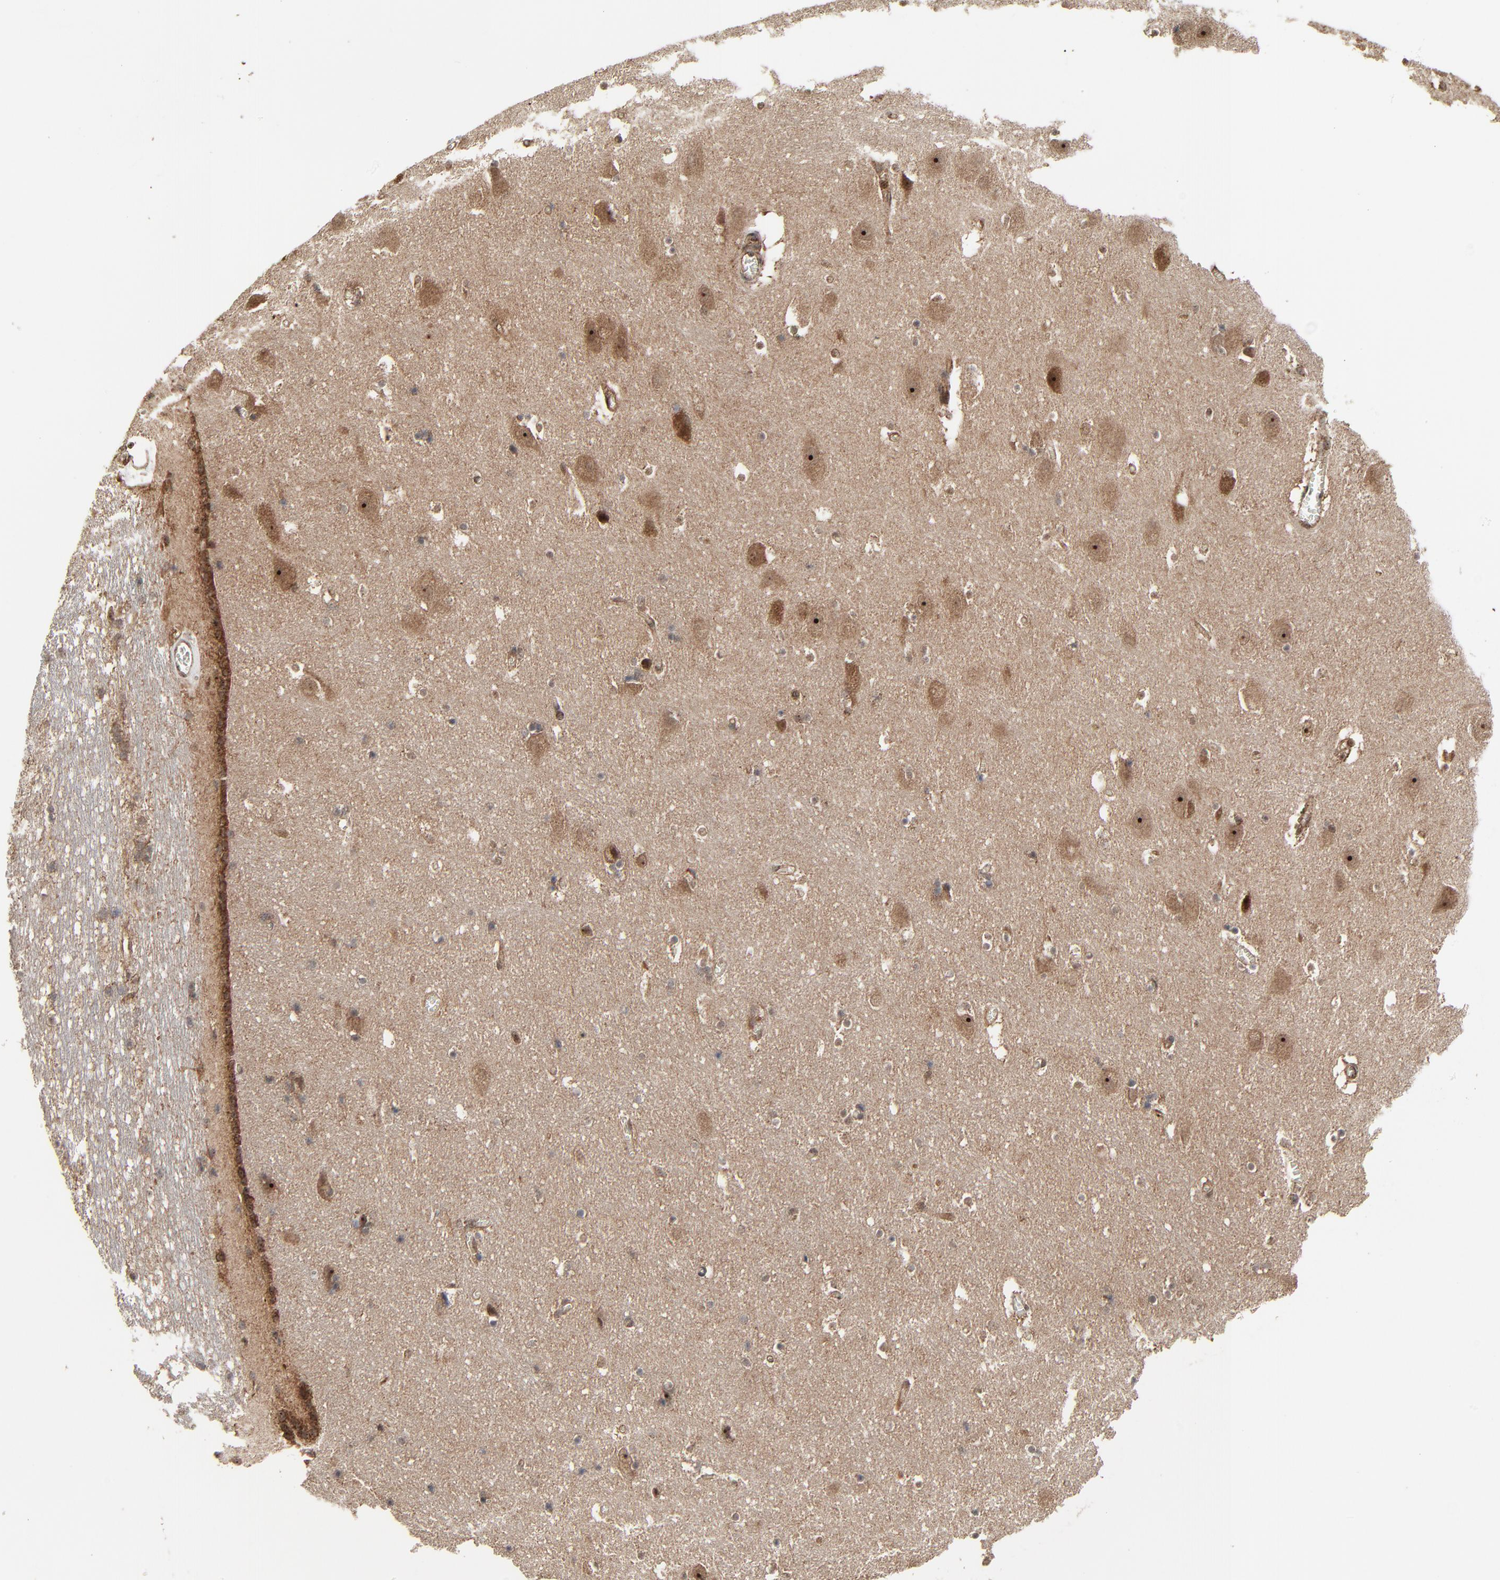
{"staining": {"intensity": "weak", "quantity": ">75%", "location": "cytoplasmic/membranous"}, "tissue": "hippocampus", "cell_type": "Glial cells", "image_type": "normal", "snomed": [{"axis": "morphology", "description": "Normal tissue, NOS"}, {"axis": "topography", "description": "Hippocampus"}], "caption": "This is an image of immunohistochemistry (IHC) staining of unremarkable hippocampus, which shows weak positivity in the cytoplasmic/membranous of glial cells.", "gene": "RHOJ", "patient": {"sex": "male", "age": 45}}